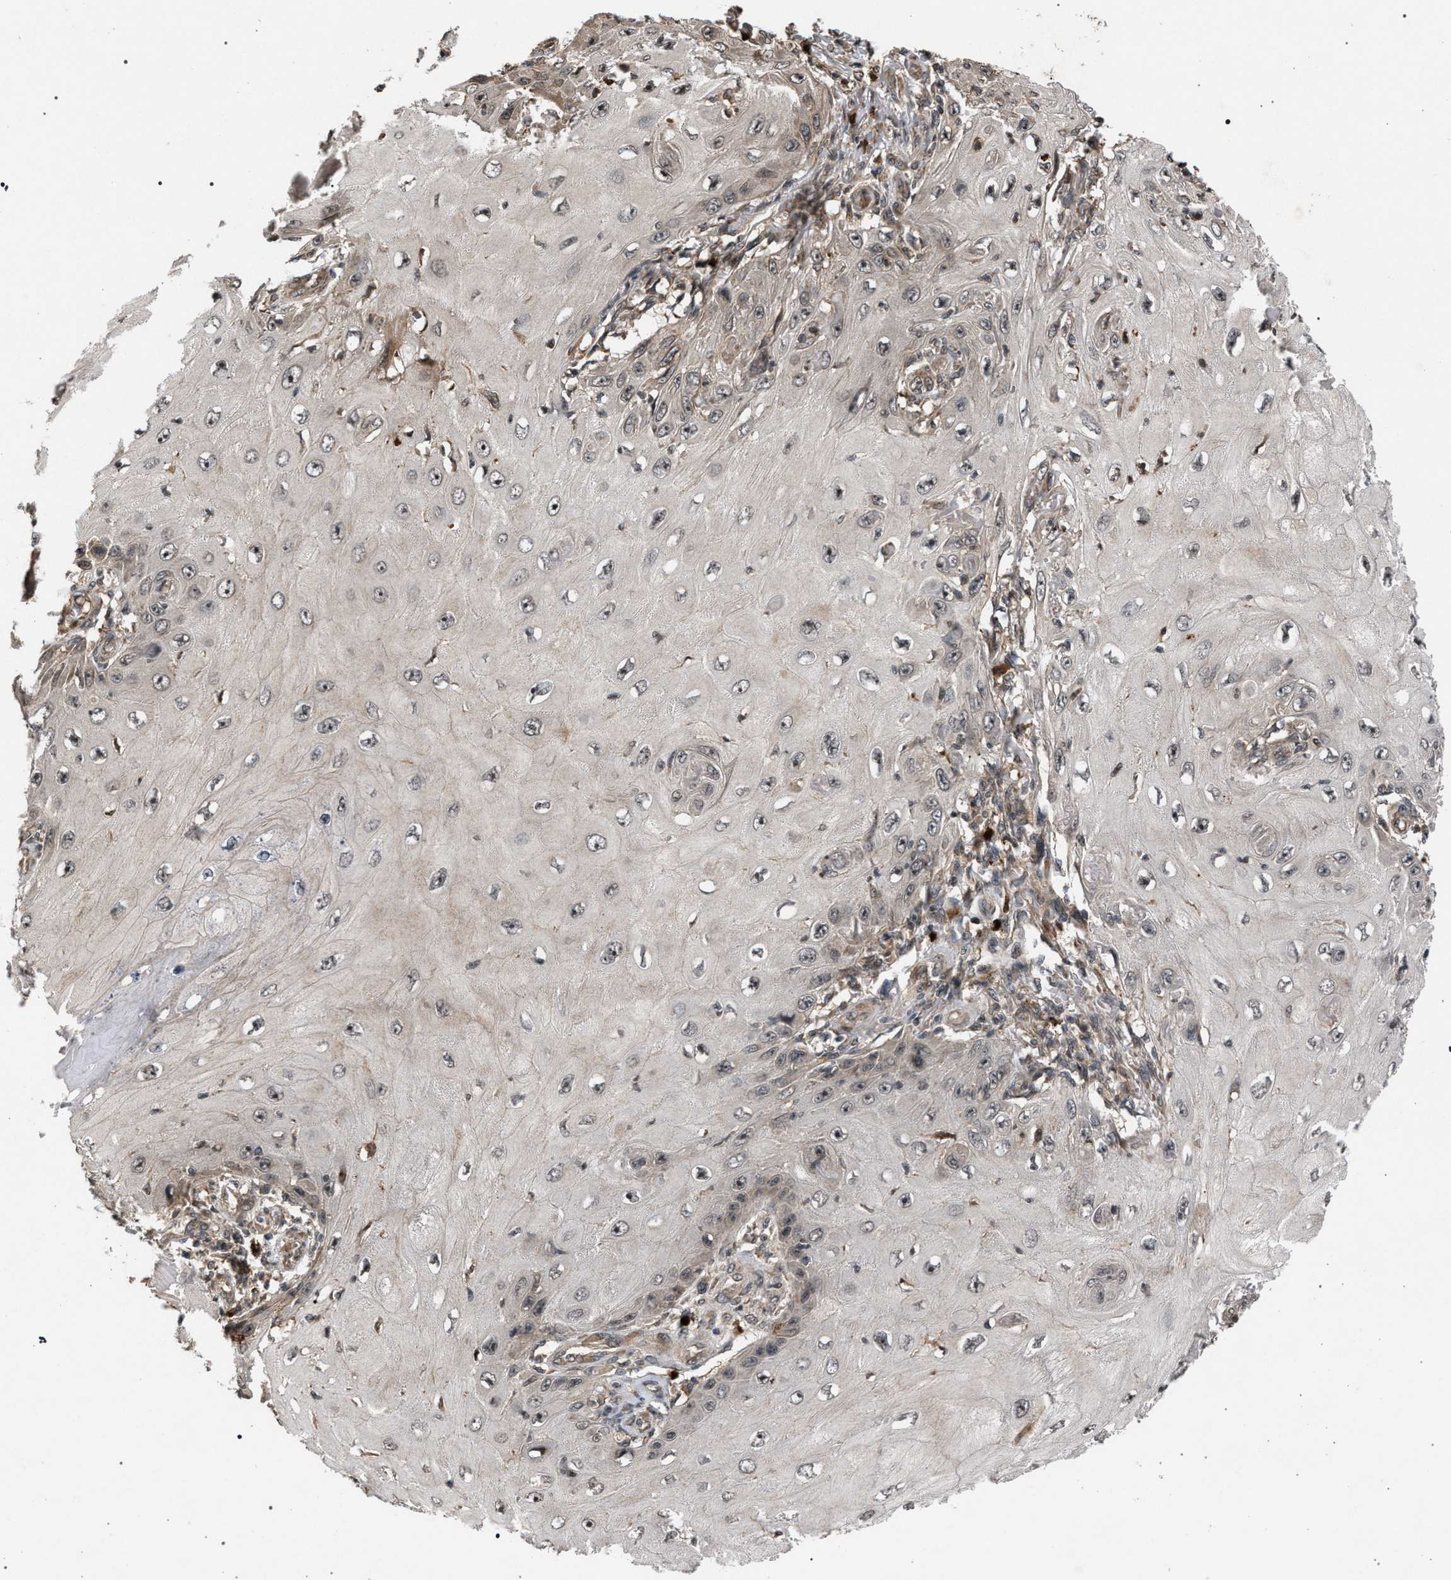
{"staining": {"intensity": "weak", "quantity": "<25%", "location": "cytoplasmic/membranous,nuclear"}, "tissue": "skin cancer", "cell_type": "Tumor cells", "image_type": "cancer", "snomed": [{"axis": "morphology", "description": "Squamous cell carcinoma, NOS"}, {"axis": "topography", "description": "Skin"}], "caption": "Immunohistochemical staining of human skin cancer exhibits no significant expression in tumor cells.", "gene": "IRAK4", "patient": {"sex": "female", "age": 73}}